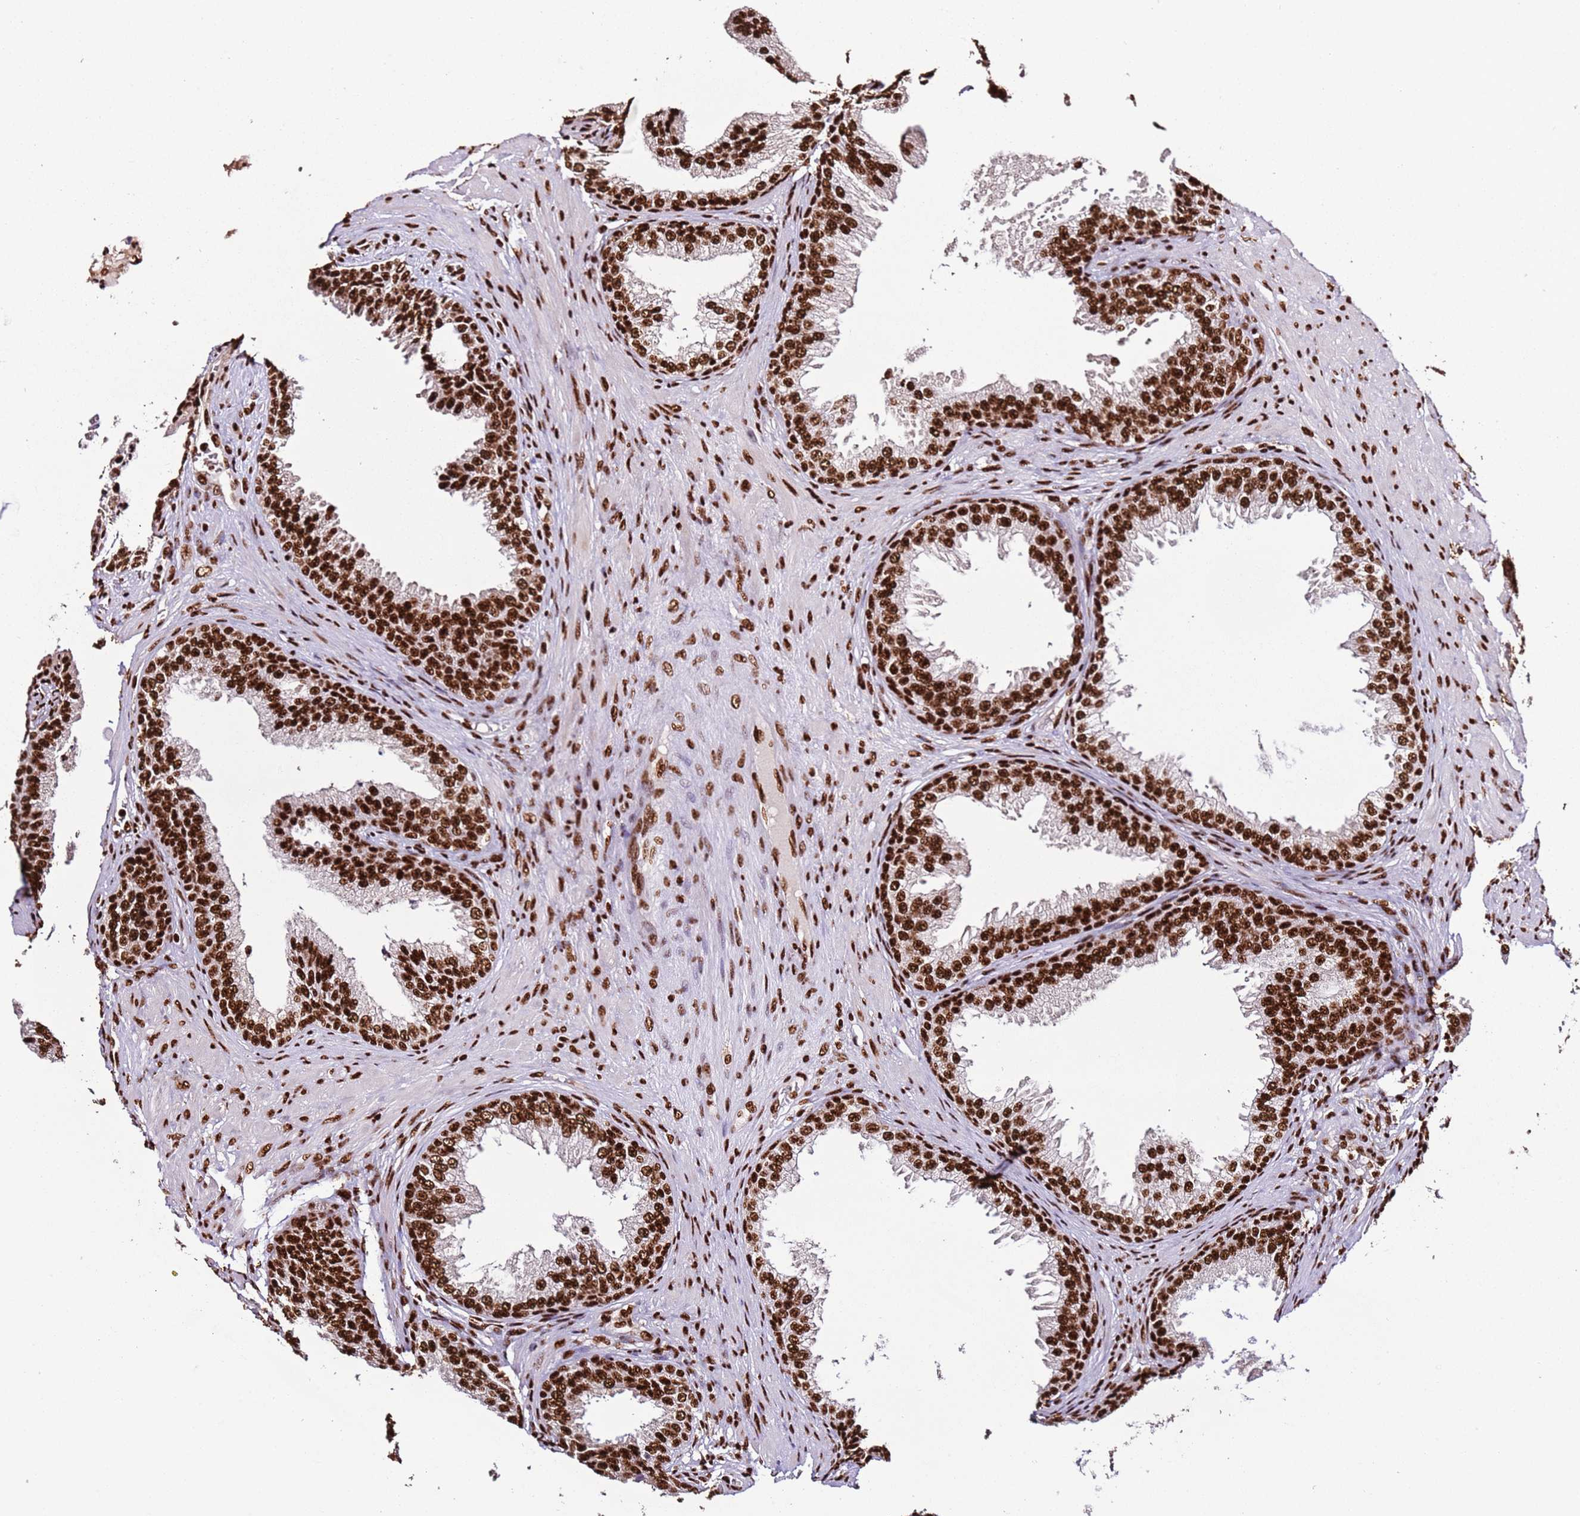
{"staining": {"intensity": "strong", "quantity": ">75%", "location": "nuclear"}, "tissue": "prostate", "cell_type": "Glandular cells", "image_type": "normal", "snomed": [{"axis": "morphology", "description": "Normal tissue, NOS"}, {"axis": "topography", "description": "Prostate"}], "caption": "Unremarkable prostate was stained to show a protein in brown. There is high levels of strong nuclear staining in about >75% of glandular cells. Using DAB (brown) and hematoxylin (blue) stains, captured at high magnification using brightfield microscopy.", "gene": "C6orf226", "patient": {"sex": "male", "age": 76}}